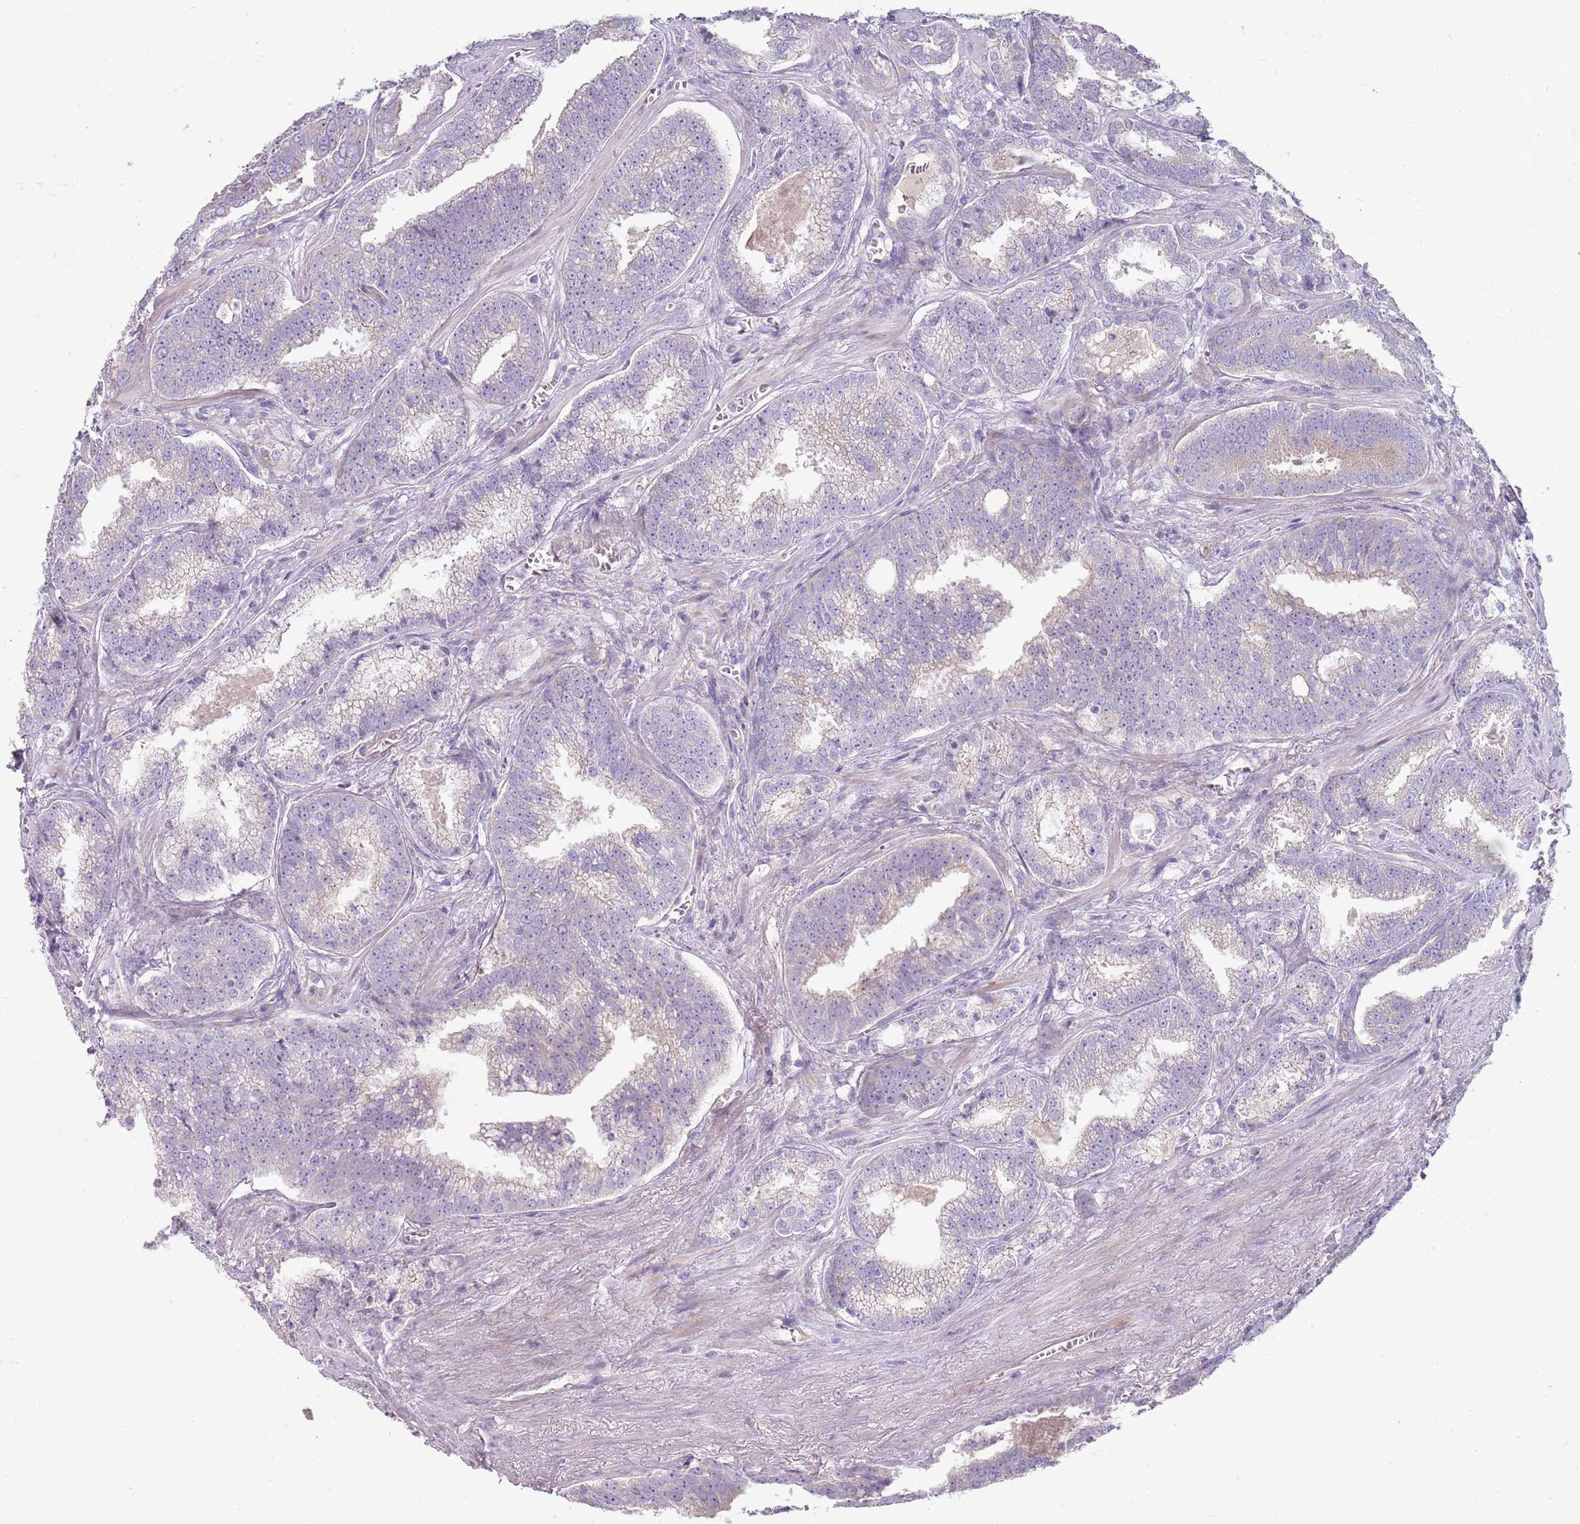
{"staining": {"intensity": "negative", "quantity": "none", "location": "none"}, "tissue": "prostate cancer", "cell_type": "Tumor cells", "image_type": "cancer", "snomed": [{"axis": "morphology", "description": "Adenocarcinoma, High grade"}, {"axis": "topography", "description": "Prostate"}], "caption": "Tumor cells show no significant protein expression in prostate cancer (adenocarcinoma (high-grade)).", "gene": "ZNF583", "patient": {"sex": "male", "age": 67}}